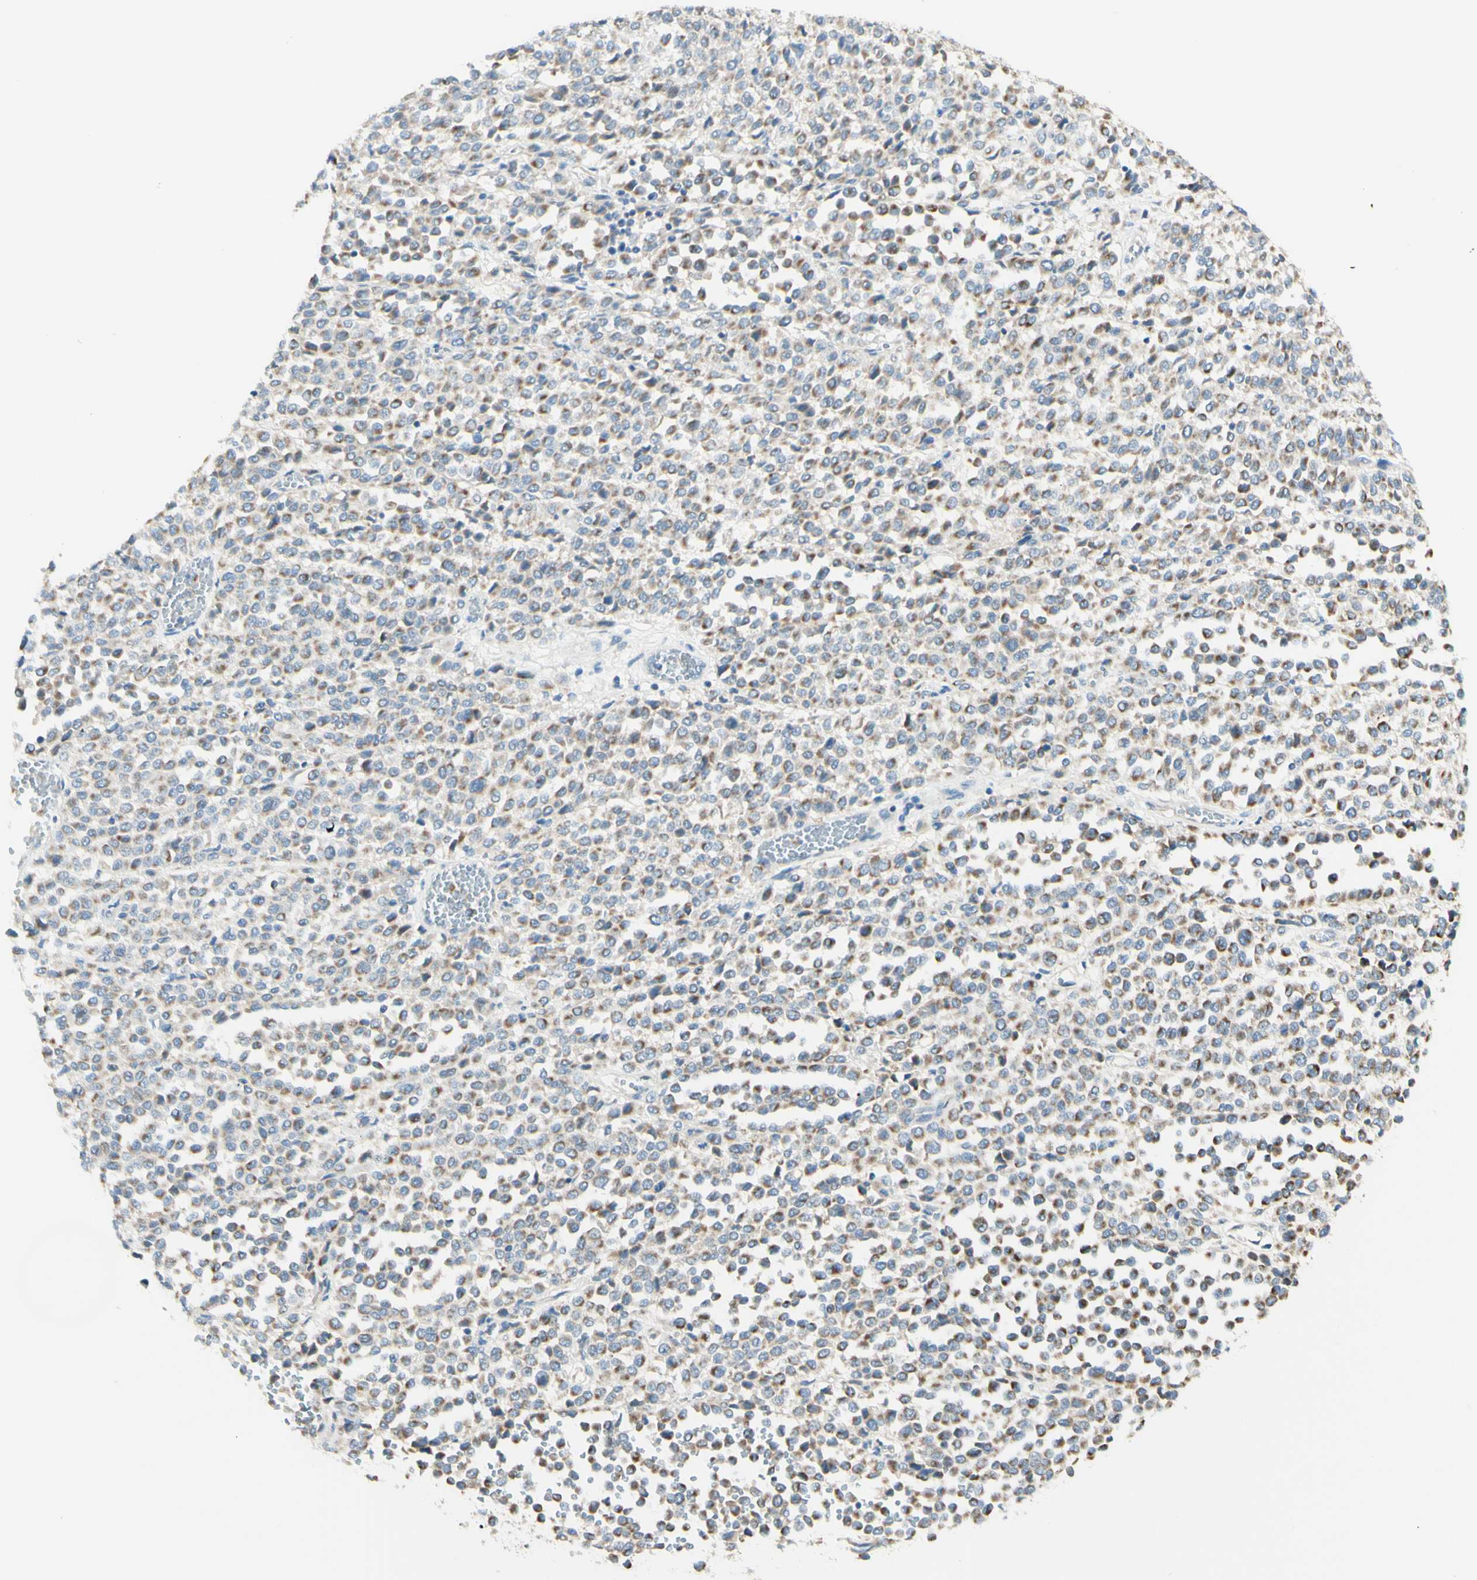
{"staining": {"intensity": "moderate", "quantity": "25%-75%", "location": "cytoplasmic/membranous"}, "tissue": "melanoma", "cell_type": "Tumor cells", "image_type": "cancer", "snomed": [{"axis": "morphology", "description": "Malignant melanoma, Metastatic site"}, {"axis": "topography", "description": "Pancreas"}], "caption": "Immunohistochemistry (IHC) of melanoma exhibits medium levels of moderate cytoplasmic/membranous staining in about 25%-75% of tumor cells. The staining was performed using DAB, with brown indicating positive protein expression. Nuclei are stained blue with hematoxylin.", "gene": "ARMC10", "patient": {"sex": "female", "age": 30}}